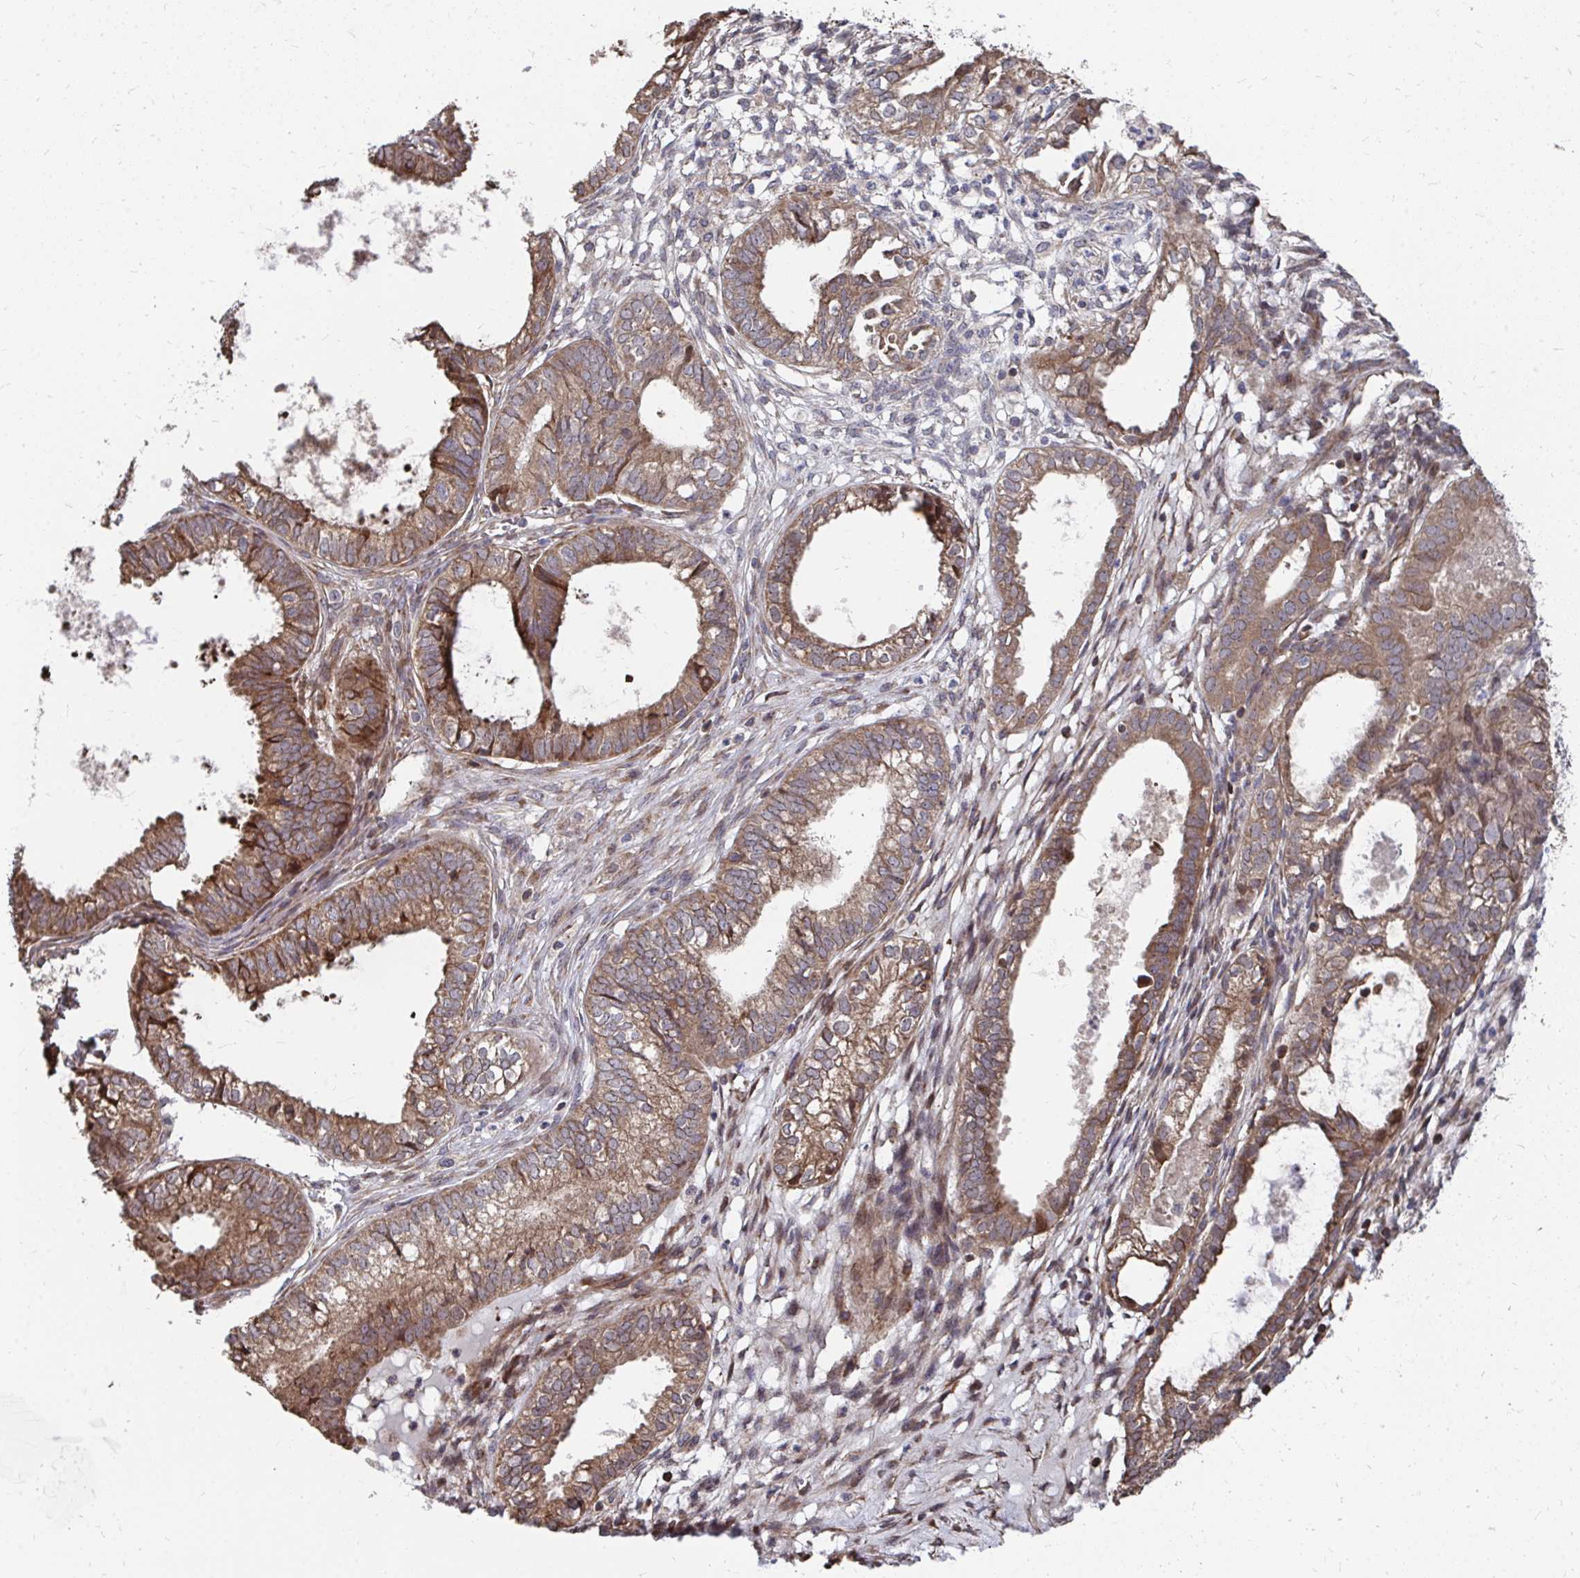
{"staining": {"intensity": "moderate", "quantity": ">75%", "location": "cytoplasmic/membranous"}, "tissue": "ovarian cancer", "cell_type": "Tumor cells", "image_type": "cancer", "snomed": [{"axis": "morphology", "description": "Carcinoma, endometroid"}, {"axis": "topography", "description": "Ovary"}], "caption": "Approximately >75% of tumor cells in human ovarian cancer (endometroid carcinoma) display moderate cytoplasmic/membranous protein positivity as visualized by brown immunohistochemical staining.", "gene": "FAM89A", "patient": {"sex": "female", "age": 64}}